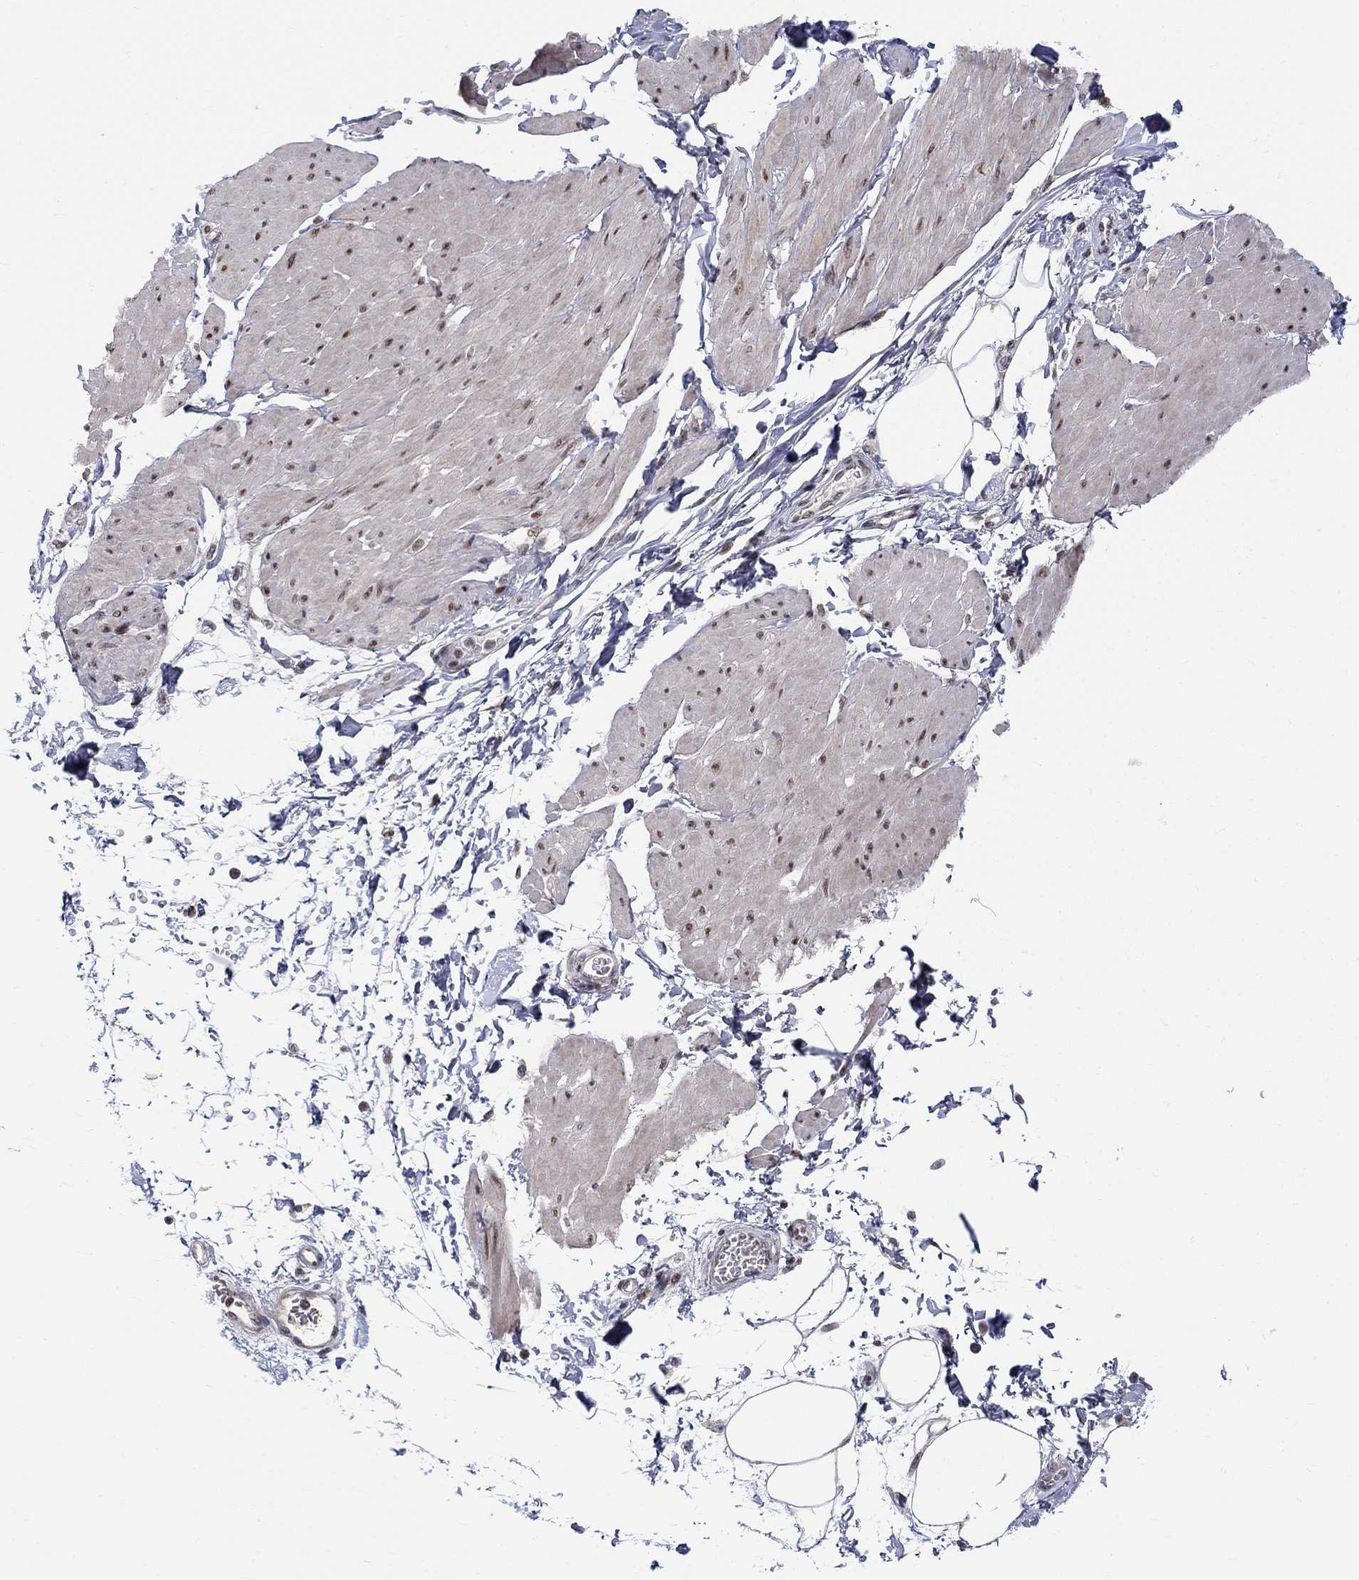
{"staining": {"intensity": "strong", "quantity": "25%-75%", "location": "nuclear"}, "tissue": "smooth muscle", "cell_type": "Smooth muscle cells", "image_type": "normal", "snomed": [{"axis": "morphology", "description": "Normal tissue, NOS"}, {"axis": "topography", "description": "Adipose tissue"}, {"axis": "topography", "description": "Smooth muscle"}, {"axis": "topography", "description": "Peripheral nerve tissue"}], "caption": "Protein staining of normal smooth muscle demonstrates strong nuclear staining in approximately 25%-75% of smooth muscle cells. (Stains: DAB in brown, nuclei in blue, Microscopy: brightfield microscopy at high magnification).", "gene": "KLF12", "patient": {"sex": "male", "age": 83}}